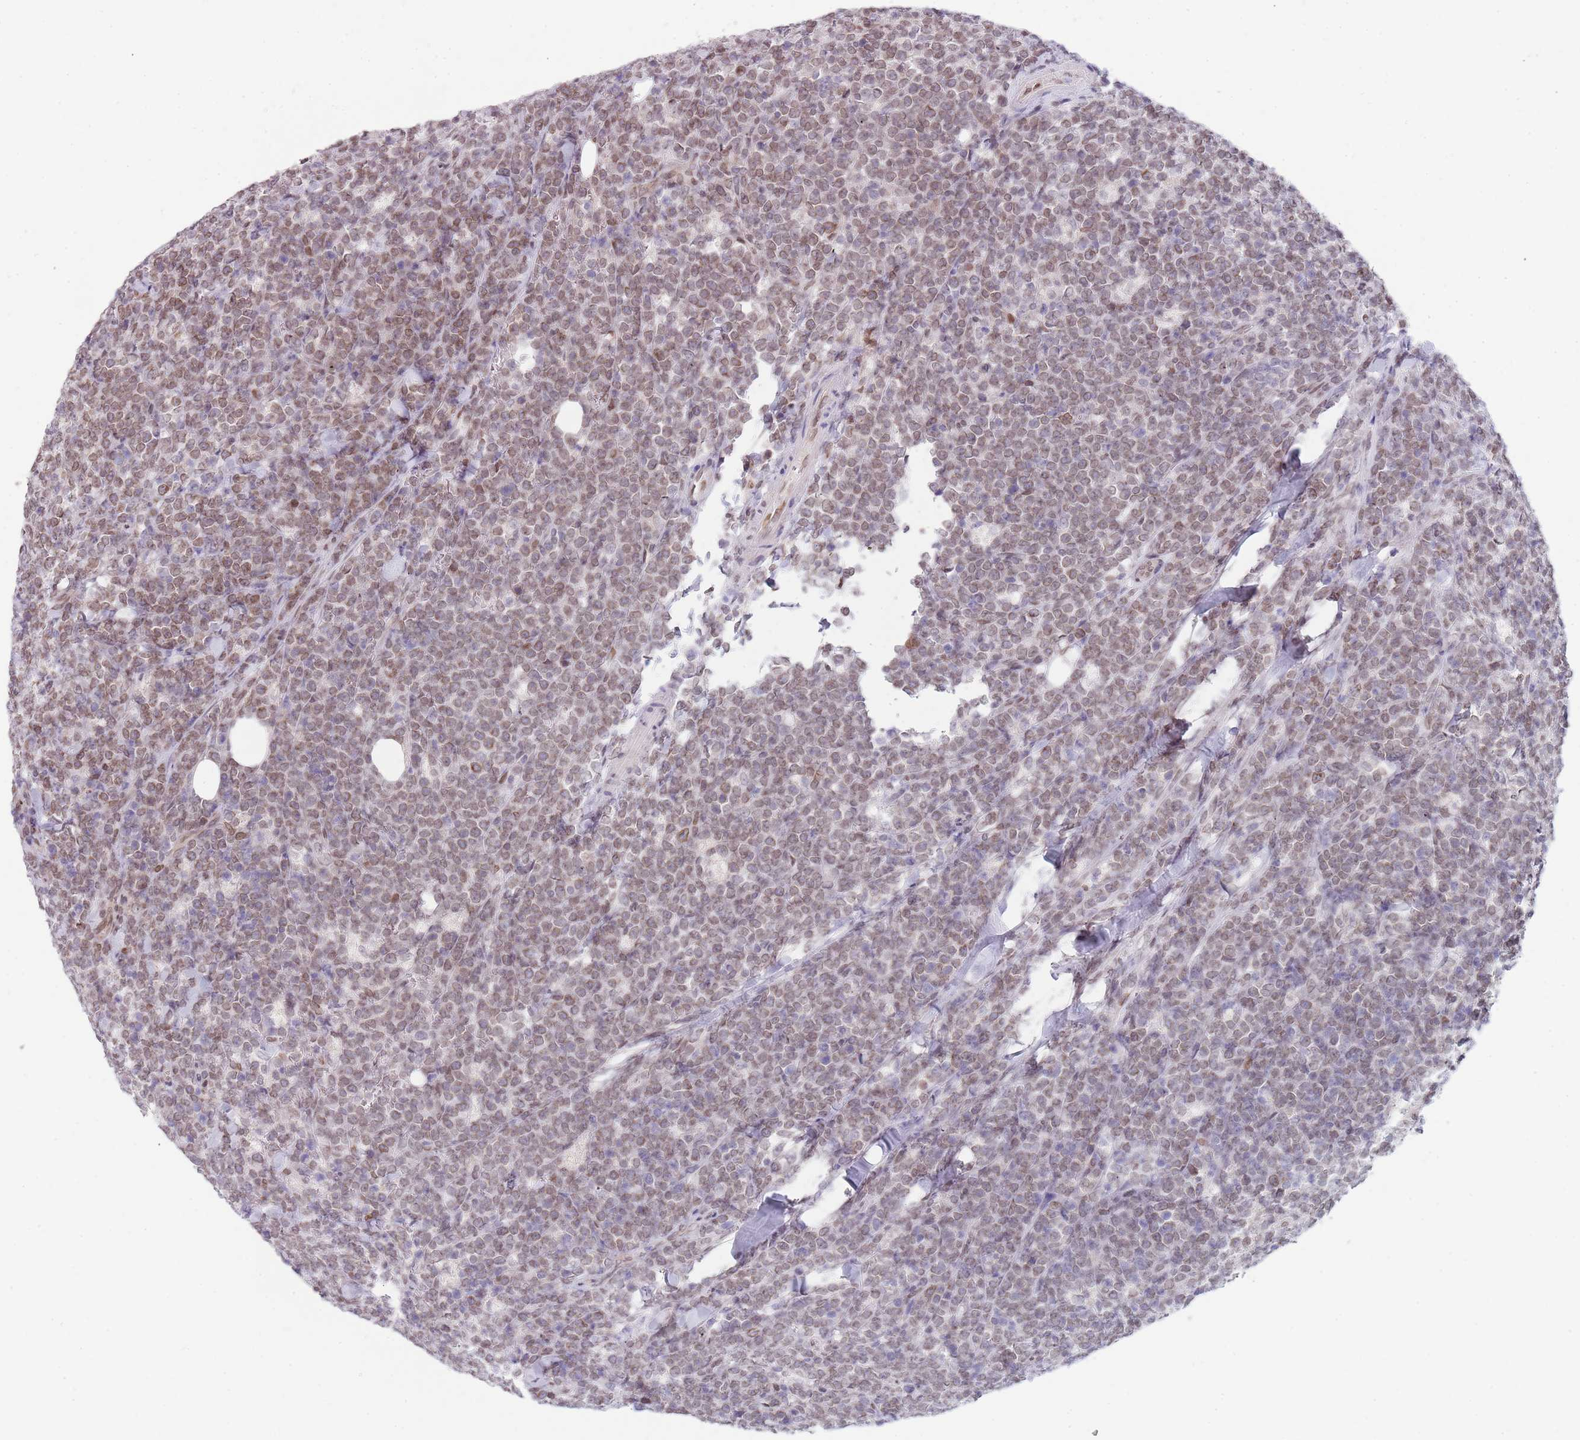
{"staining": {"intensity": "weak", "quantity": ">75%", "location": "nuclear"}, "tissue": "lymphoma", "cell_type": "Tumor cells", "image_type": "cancer", "snomed": [{"axis": "morphology", "description": "Malignant lymphoma, non-Hodgkin's type, High grade"}, {"axis": "topography", "description": "Small intestine"}], "caption": "Immunohistochemical staining of malignant lymphoma, non-Hodgkin's type (high-grade) demonstrates low levels of weak nuclear expression in about >75% of tumor cells.", "gene": "KLHDC2", "patient": {"sex": "male", "age": 8}}